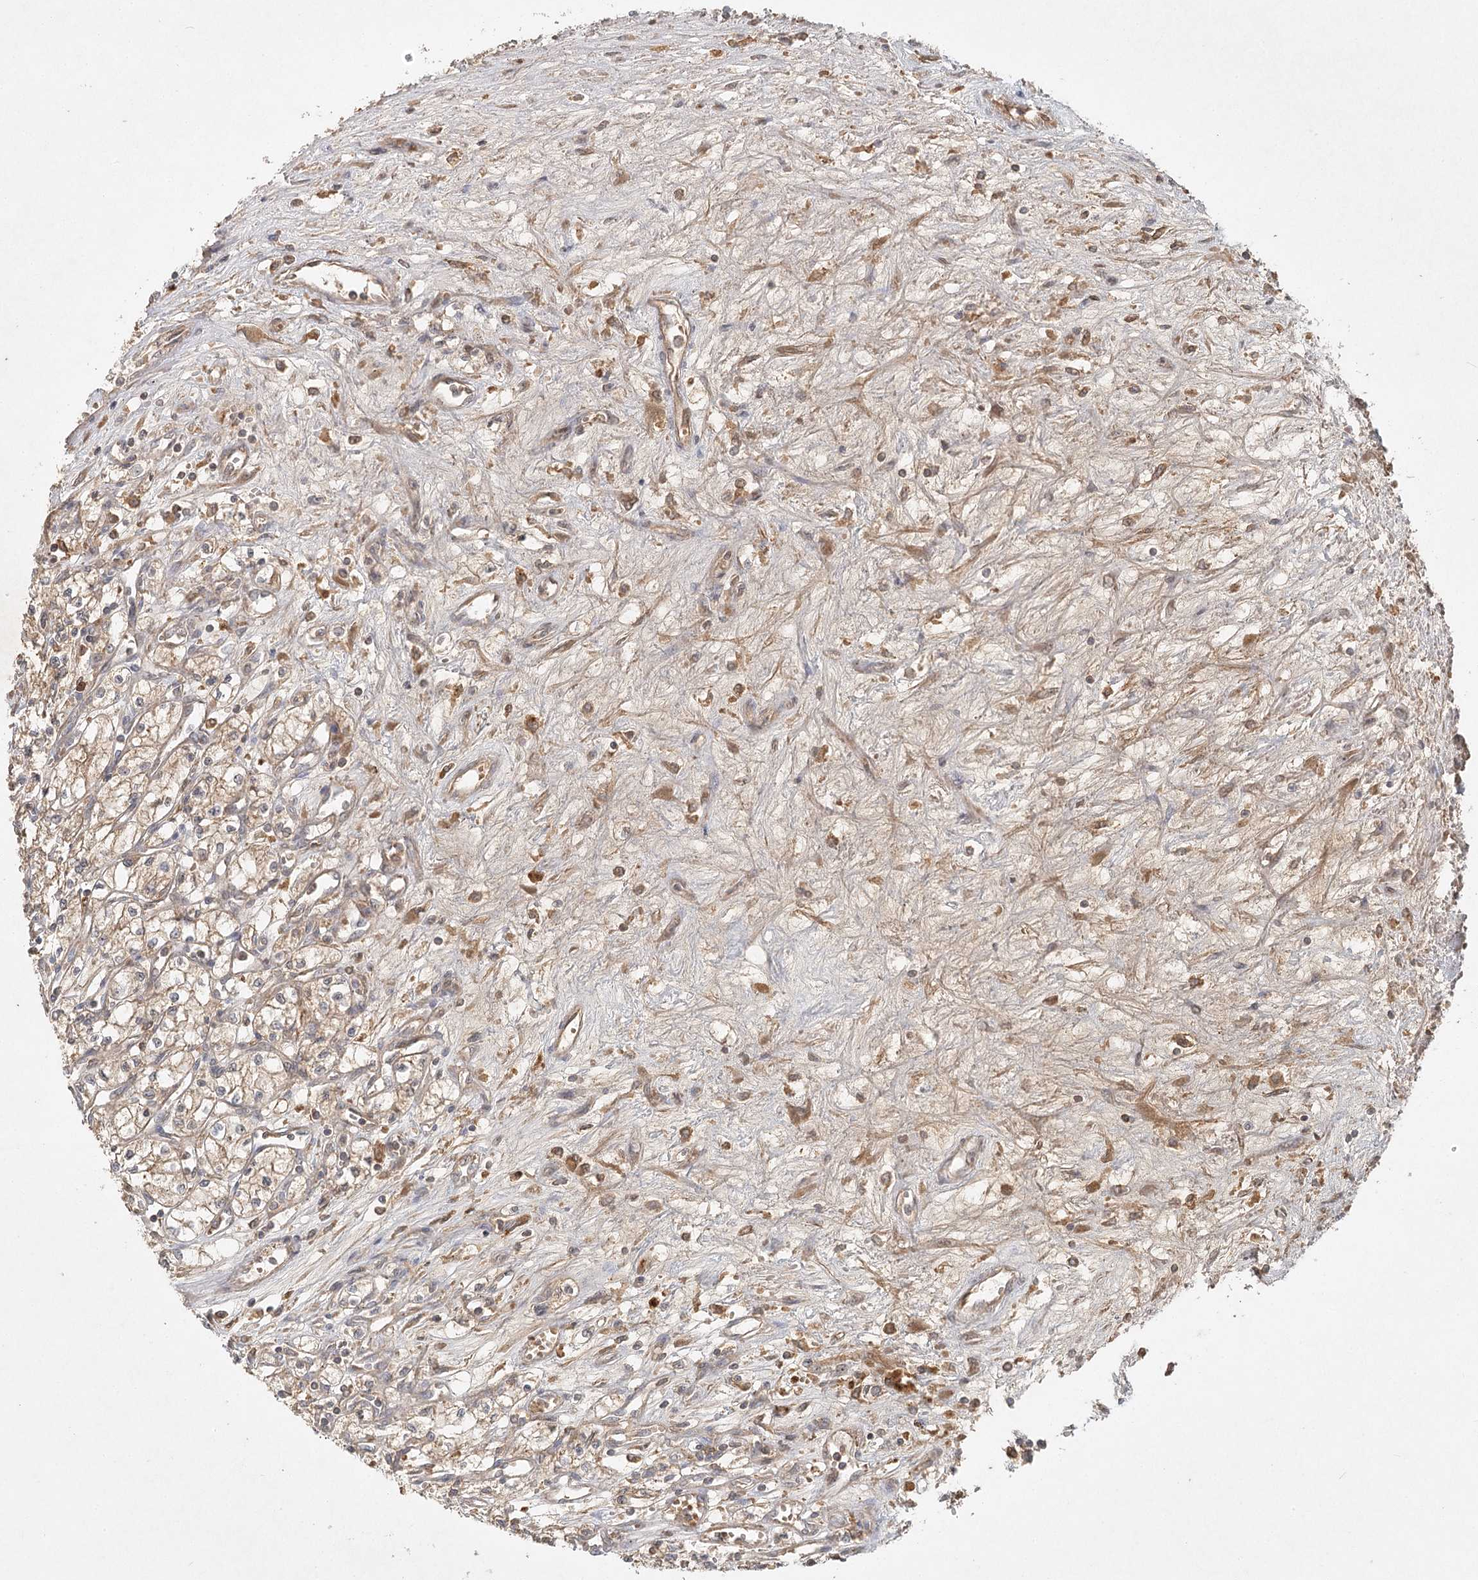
{"staining": {"intensity": "weak", "quantity": "<25%", "location": "cytoplasmic/membranous"}, "tissue": "renal cancer", "cell_type": "Tumor cells", "image_type": "cancer", "snomed": [{"axis": "morphology", "description": "Adenocarcinoma, NOS"}, {"axis": "topography", "description": "Kidney"}], "caption": "DAB (3,3'-diaminobenzidine) immunohistochemical staining of adenocarcinoma (renal) shows no significant staining in tumor cells.", "gene": "ARL13A", "patient": {"sex": "male", "age": 59}}